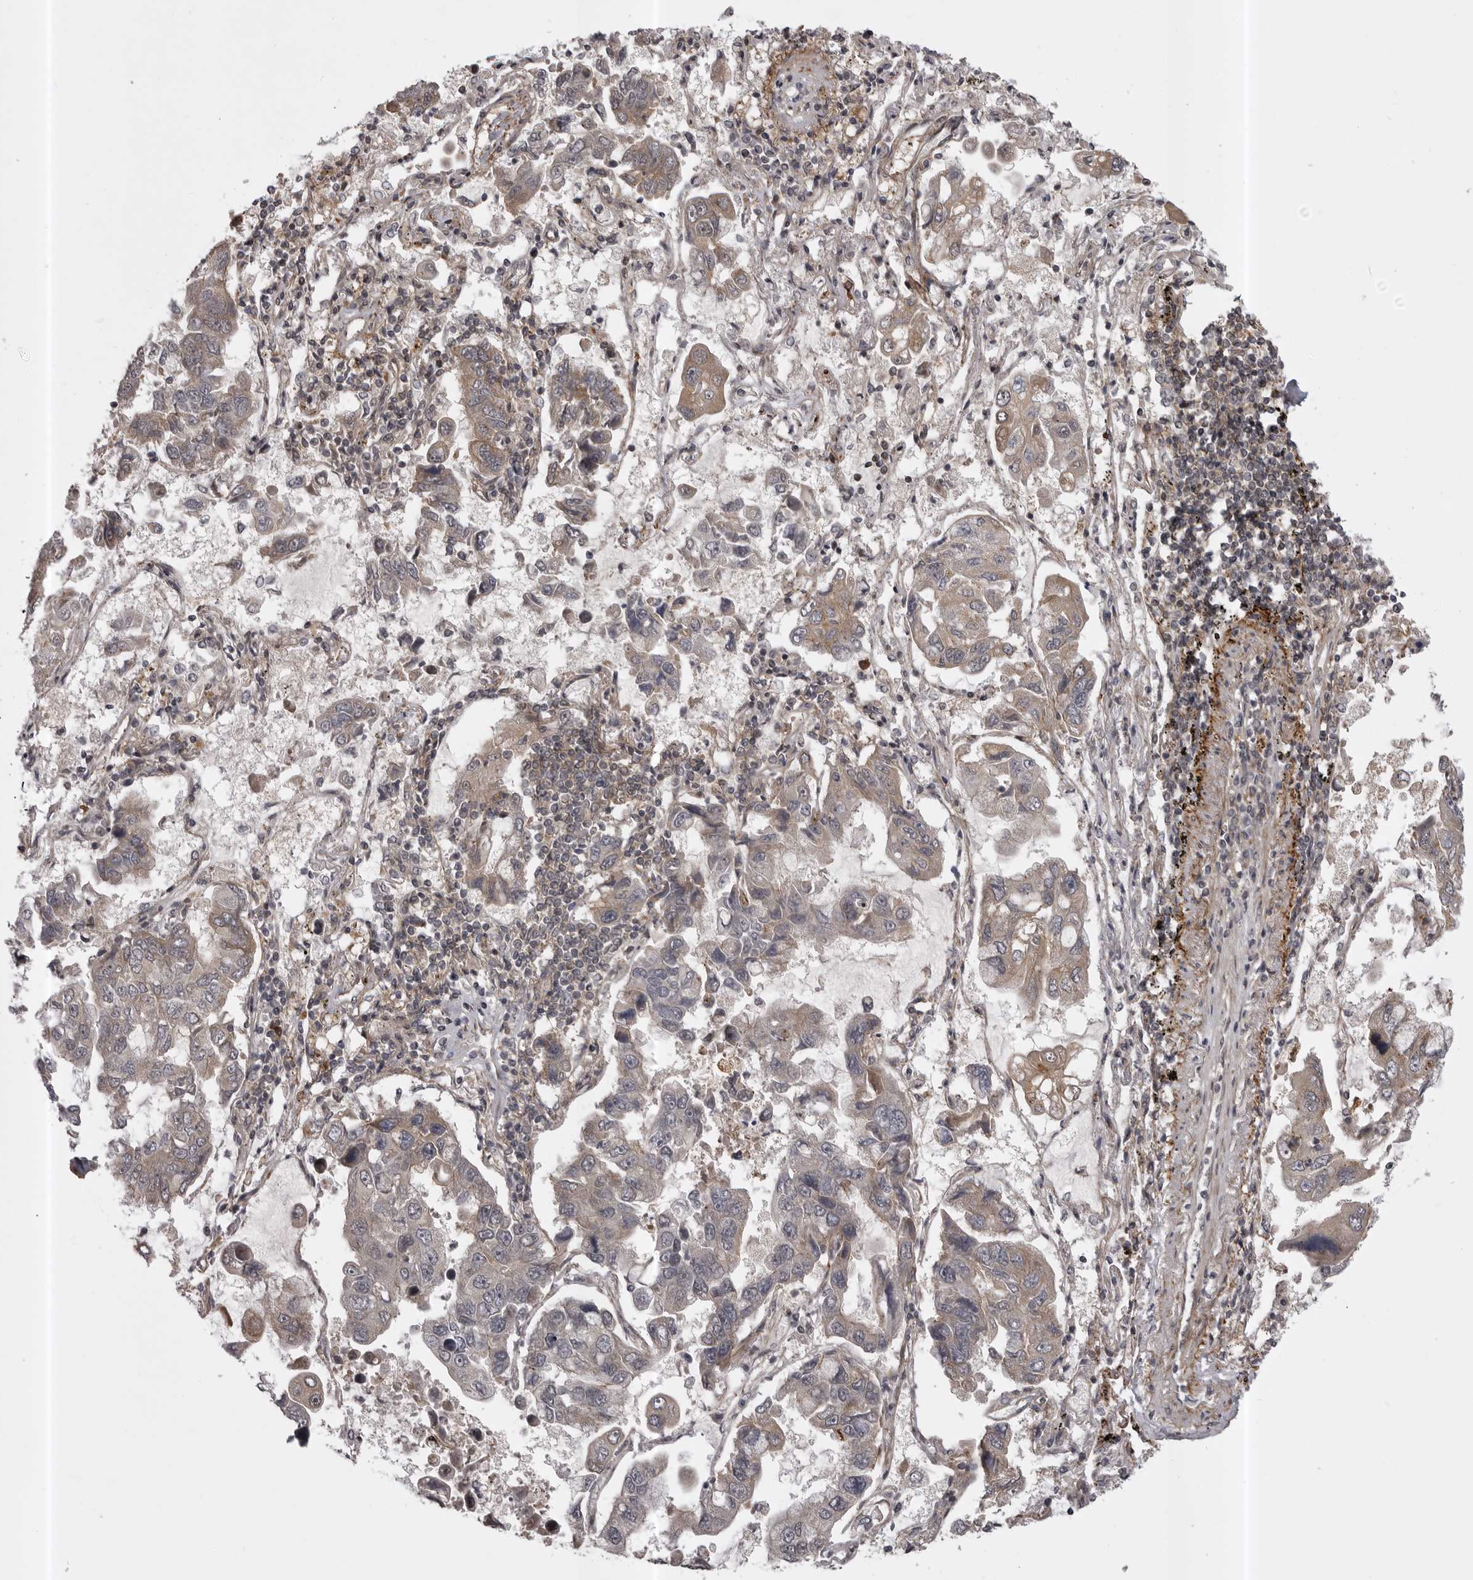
{"staining": {"intensity": "weak", "quantity": "<25%", "location": "cytoplasmic/membranous"}, "tissue": "lung cancer", "cell_type": "Tumor cells", "image_type": "cancer", "snomed": [{"axis": "morphology", "description": "Adenocarcinoma, NOS"}, {"axis": "topography", "description": "Lung"}], "caption": "Immunohistochemistry (IHC) micrograph of adenocarcinoma (lung) stained for a protein (brown), which displays no positivity in tumor cells. (Brightfield microscopy of DAB immunohistochemistry (IHC) at high magnification).", "gene": "SNX16", "patient": {"sex": "male", "age": 64}}